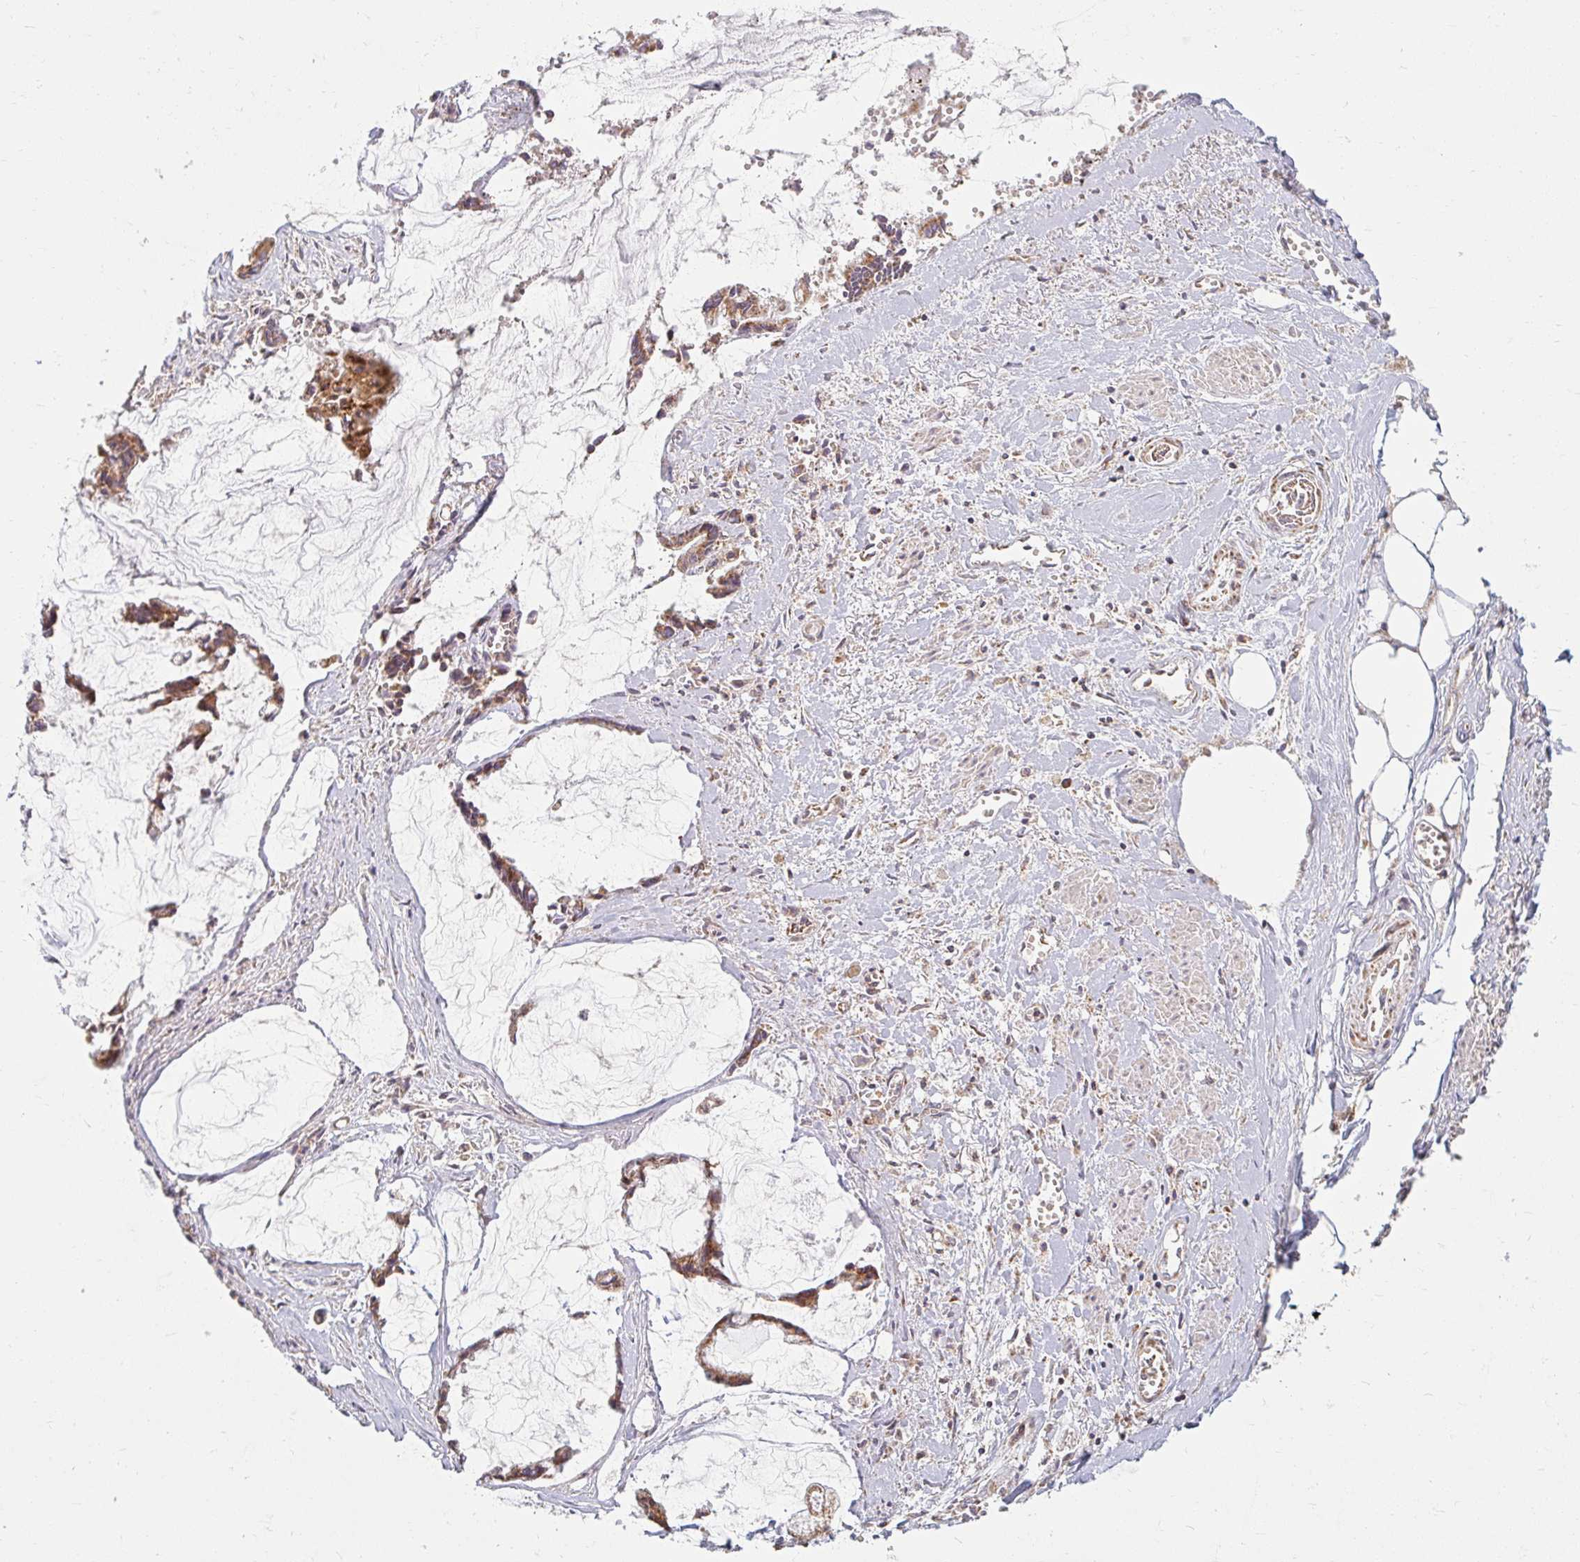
{"staining": {"intensity": "moderate", "quantity": ">75%", "location": "cytoplasmic/membranous"}, "tissue": "ovarian cancer", "cell_type": "Tumor cells", "image_type": "cancer", "snomed": [{"axis": "morphology", "description": "Cystadenocarcinoma, mucinous, NOS"}, {"axis": "topography", "description": "Ovary"}], "caption": "This is an image of immunohistochemistry (IHC) staining of mucinous cystadenocarcinoma (ovarian), which shows moderate expression in the cytoplasmic/membranous of tumor cells.", "gene": "SKP2", "patient": {"sex": "female", "age": 90}}